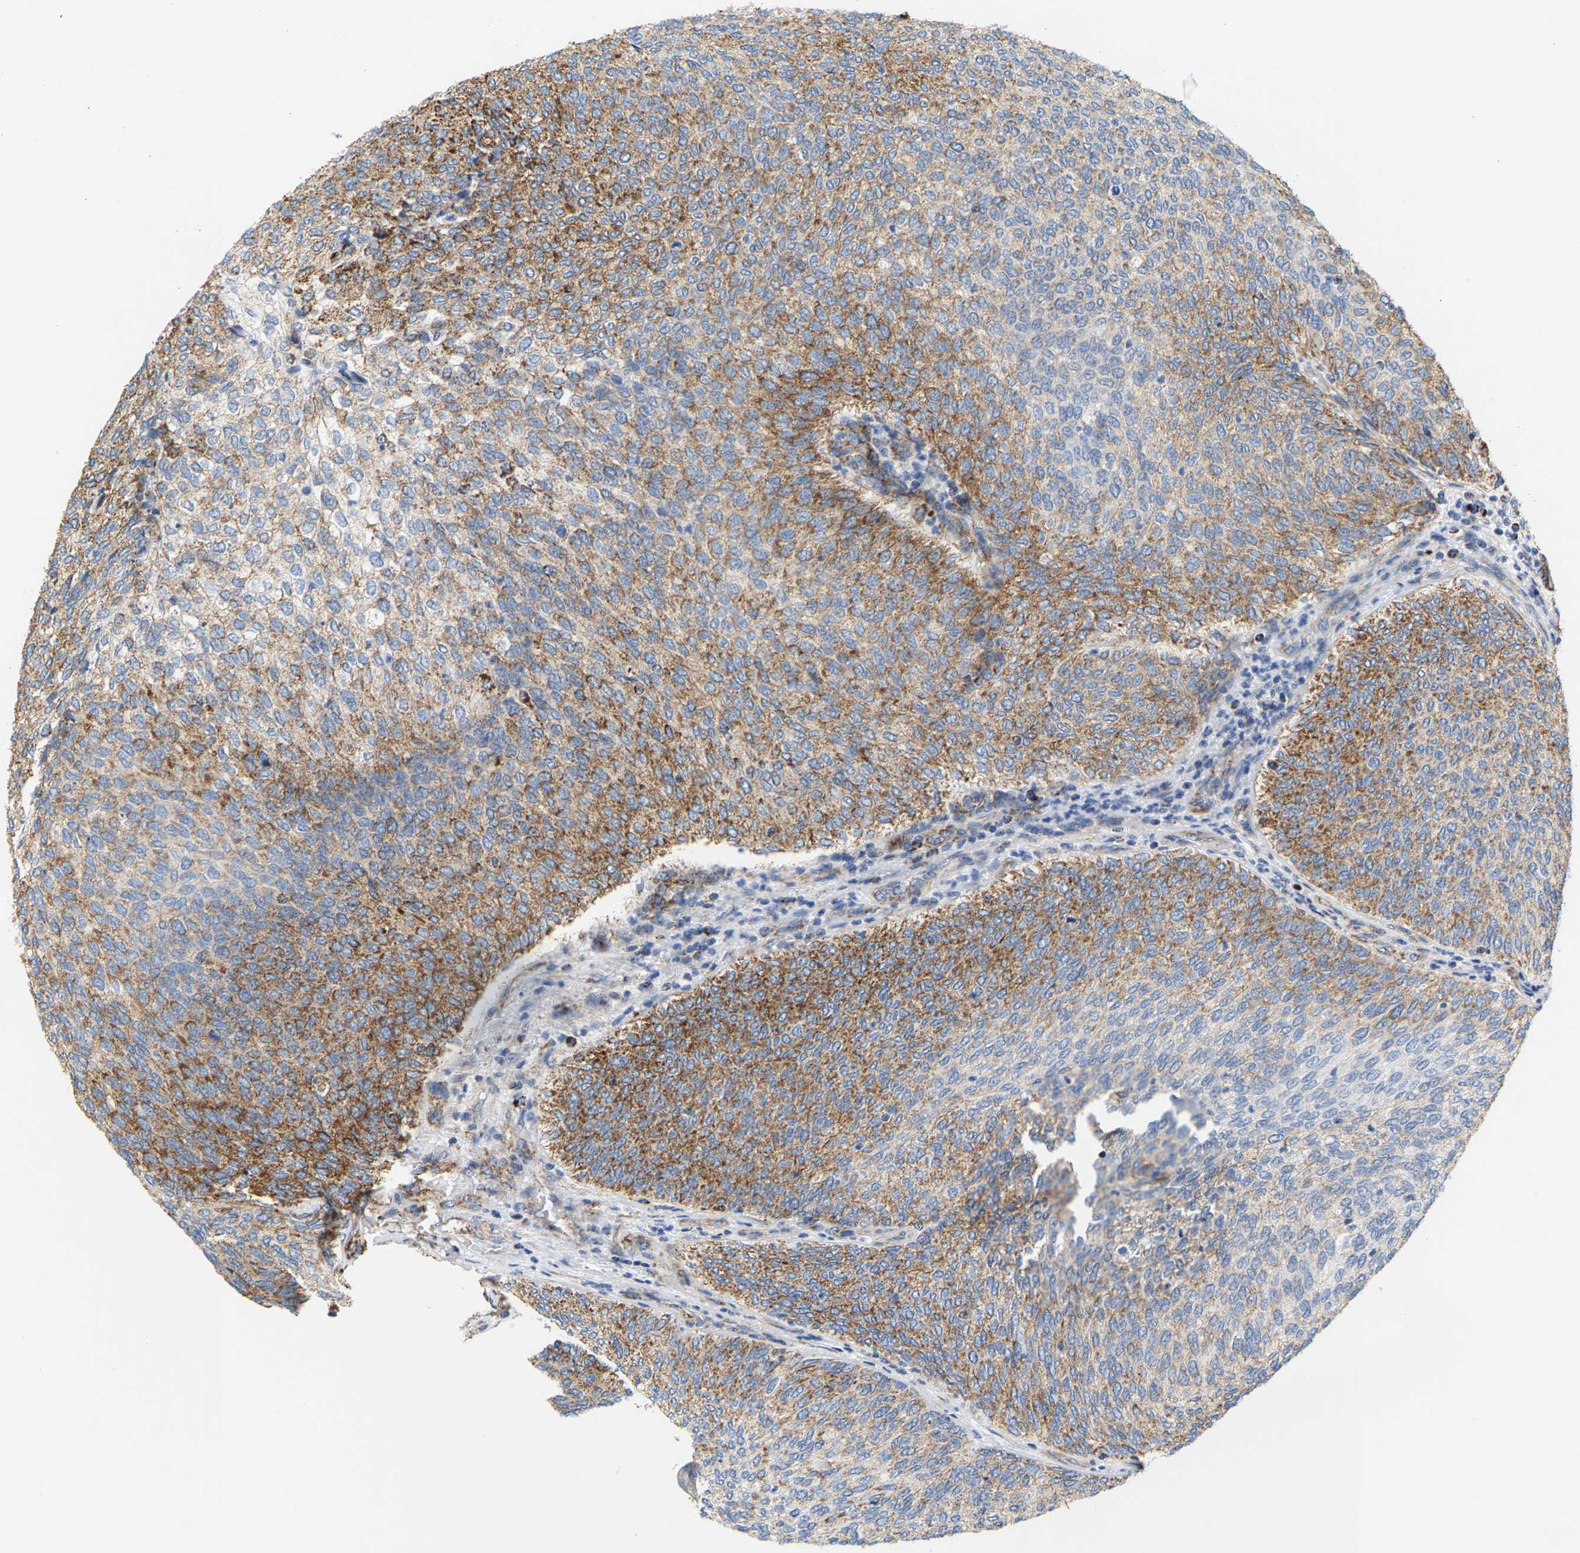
{"staining": {"intensity": "moderate", "quantity": "25%-75%", "location": "cytoplasmic/membranous"}, "tissue": "urothelial cancer", "cell_type": "Tumor cells", "image_type": "cancer", "snomed": [{"axis": "morphology", "description": "Urothelial carcinoma, Low grade"}, {"axis": "topography", "description": "Urinary bladder"}], "caption": "Tumor cells reveal medium levels of moderate cytoplasmic/membranous expression in about 25%-75% of cells in human urothelial cancer.", "gene": "SHMT2", "patient": {"sex": "female", "age": 79}}